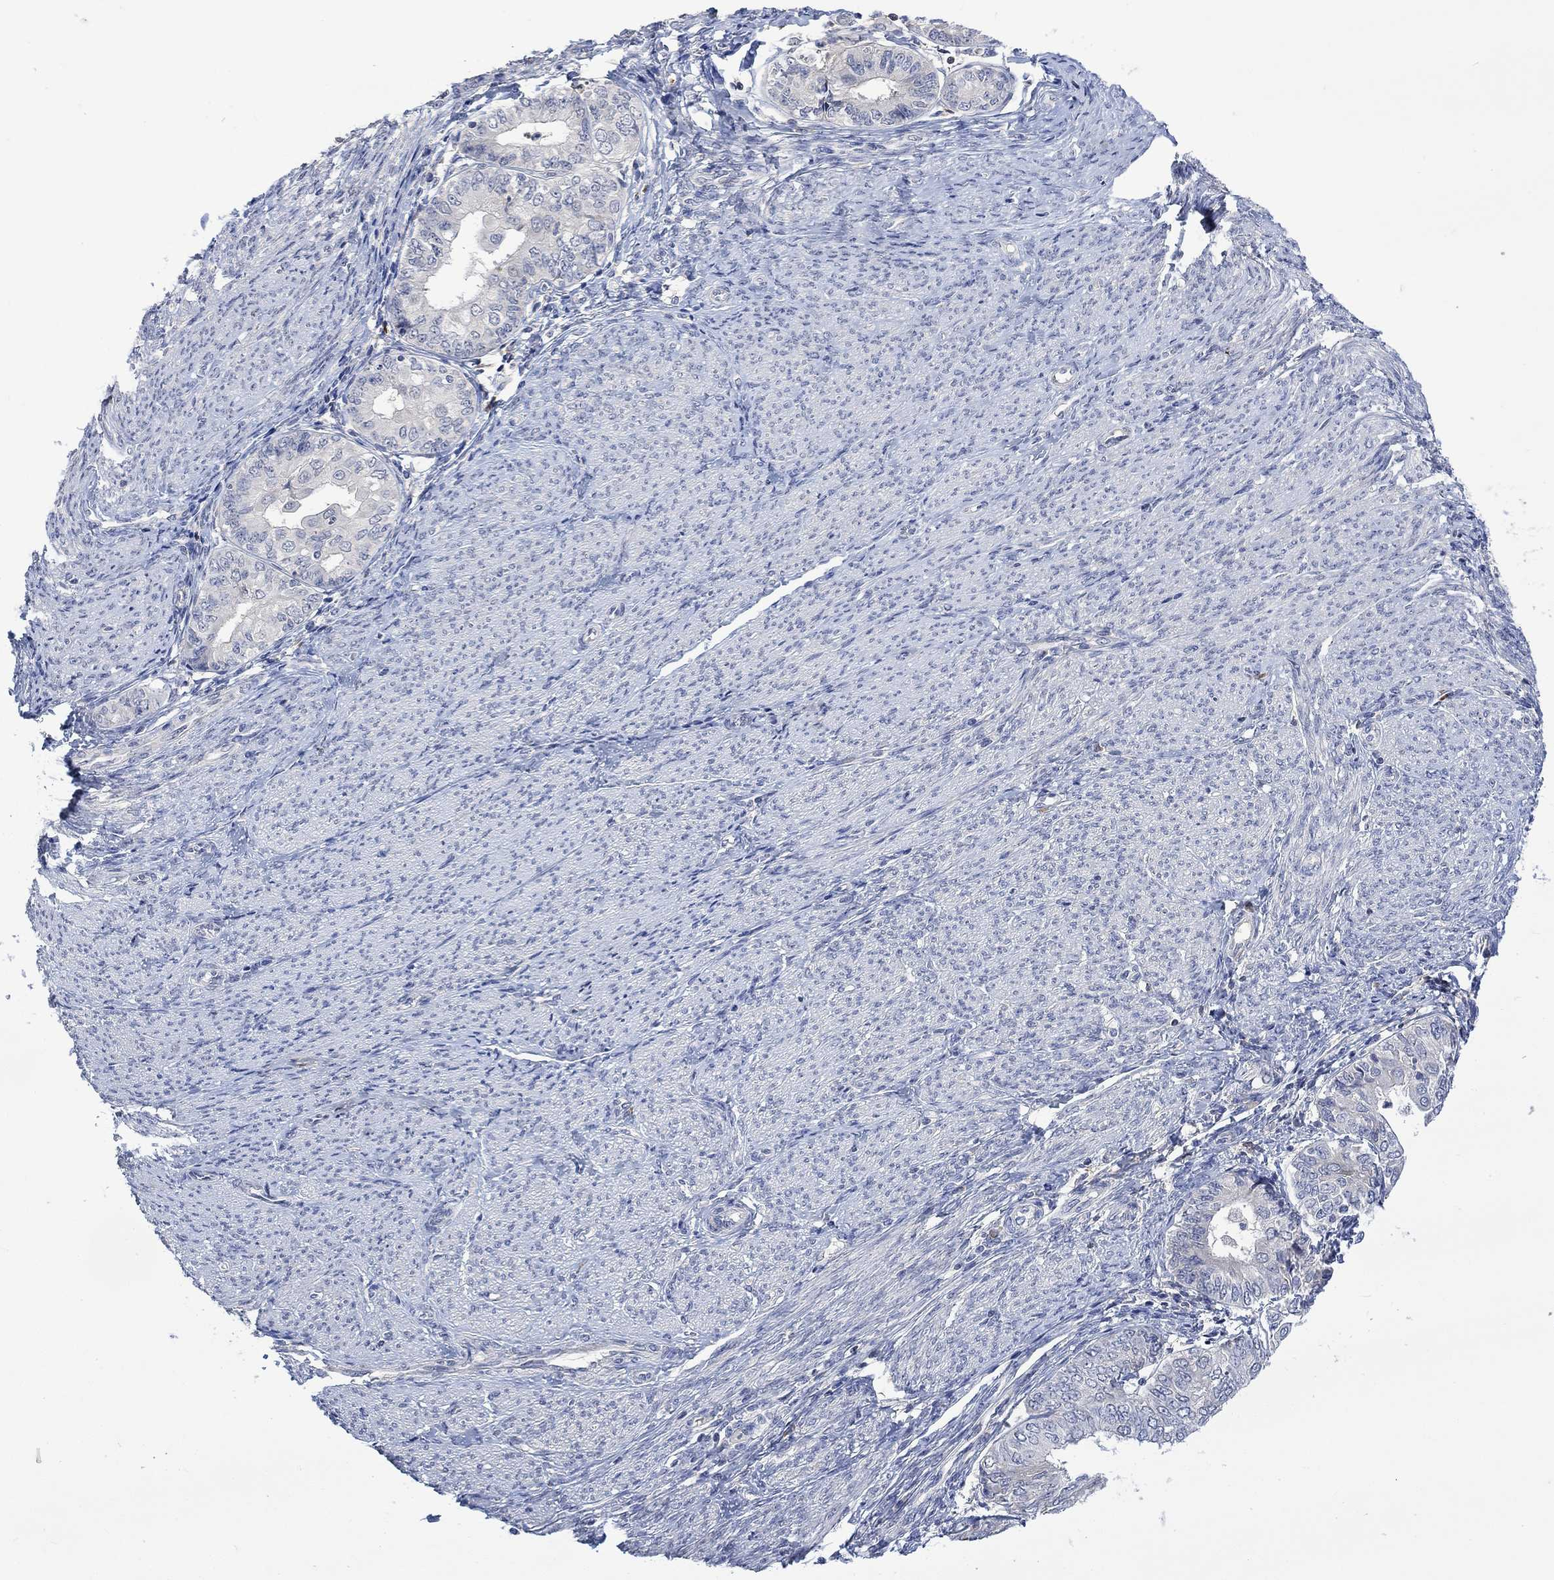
{"staining": {"intensity": "negative", "quantity": "none", "location": "none"}, "tissue": "endometrial cancer", "cell_type": "Tumor cells", "image_type": "cancer", "snomed": [{"axis": "morphology", "description": "Adenocarcinoma, NOS"}, {"axis": "topography", "description": "Endometrium"}], "caption": "Histopathology image shows no protein staining in tumor cells of adenocarcinoma (endometrial) tissue.", "gene": "MSTN", "patient": {"sex": "female", "age": 68}}